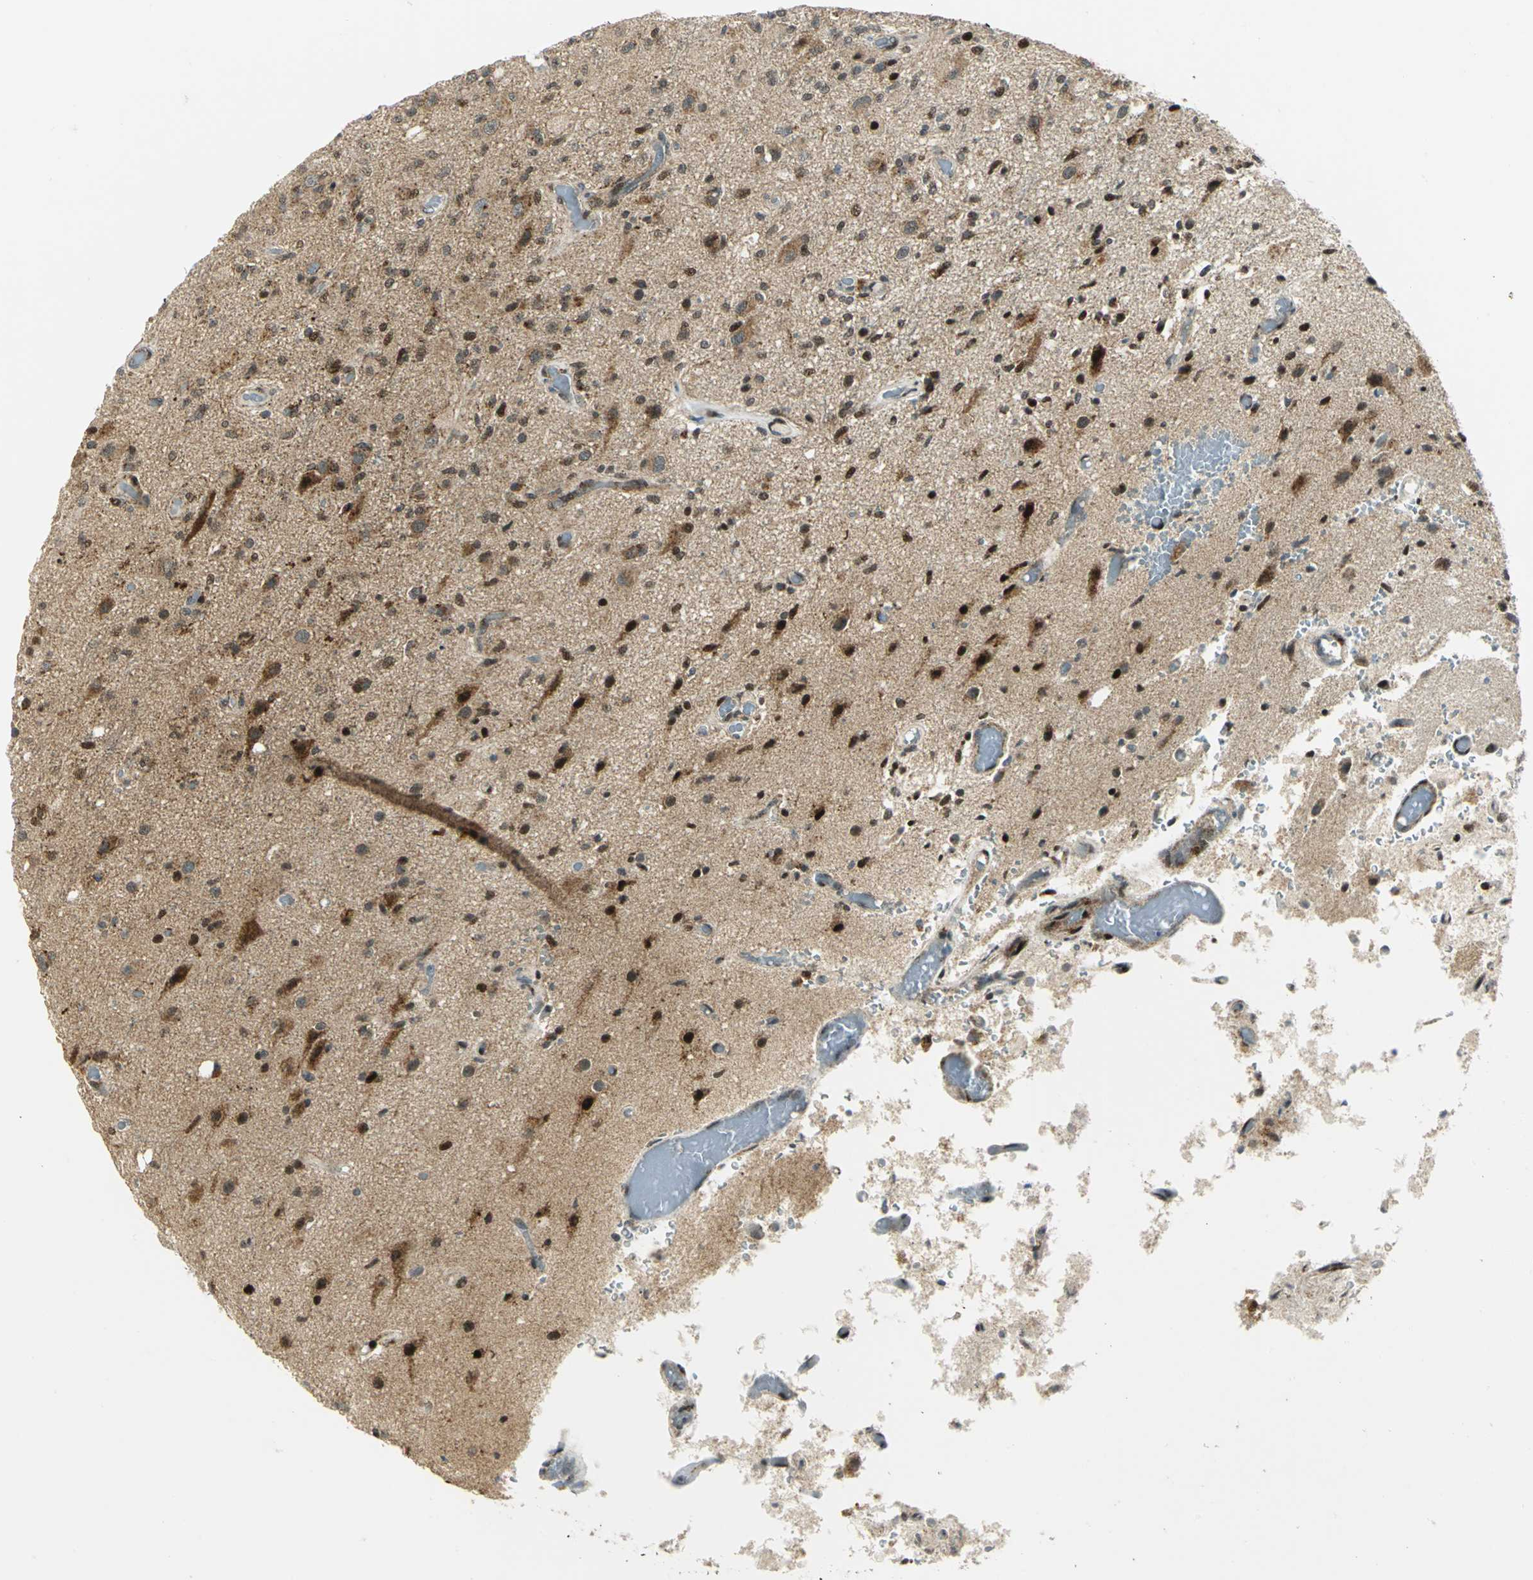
{"staining": {"intensity": "moderate", "quantity": ">75%", "location": "cytoplasmic/membranous,nuclear"}, "tissue": "glioma", "cell_type": "Tumor cells", "image_type": "cancer", "snomed": [{"axis": "morphology", "description": "Normal tissue, NOS"}, {"axis": "morphology", "description": "Glioma, malignant, High grade"}, {"axis": "topography", "description": "Cerebral cortex"}], "caption": "Tumor cells exhibit medium levels of moderate cytoplasmic/membranous and nuclear positivity in approximately >75% of cells in glioma.", "gene": "ATP6V1A", "patient": {"sex": "male", "age": 77}}